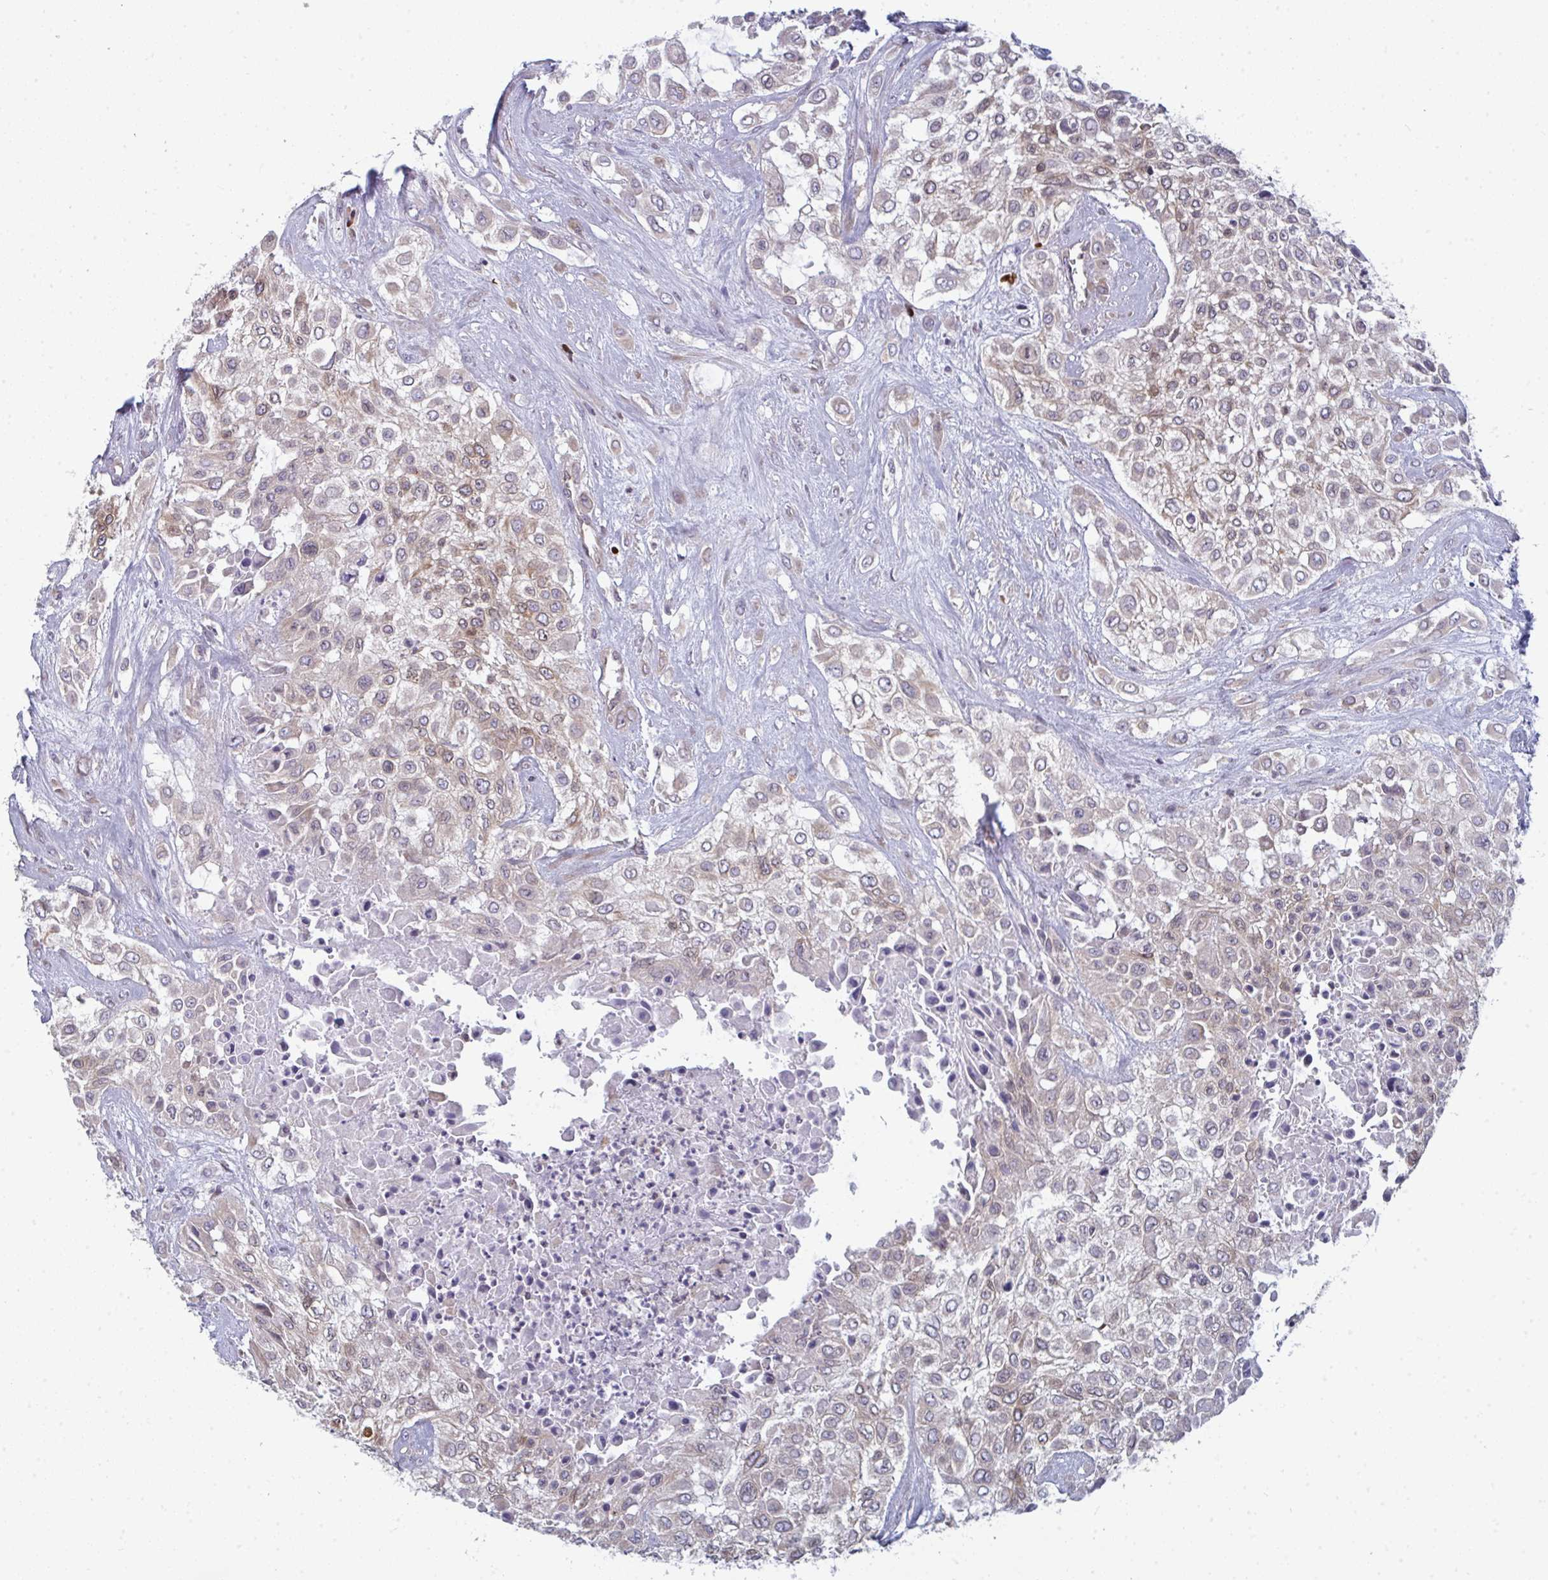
{"staining": {"intensity": "weak", "quantity": ">75%", "location": "cytoplasmic/membranous"}, "tissue": "urothelial cancer", "cell_type": "Tumor cells", "image_type": "cancer", "snomed": [{"axis": "morphology", "description": "Urothelial carcinoma, High grade"}, {"axis": "topography", "description": "Urinary bladder"}], "caption": "There is low levels of weak cytoplasmic/membranous positivity in tumor cells of urothelial carcinoma (high-grade), as demonstrated by immunohistochemical staining (brown color).", "gene": "LYSMD4", "patient": {"sex": "male", "age": 57}}